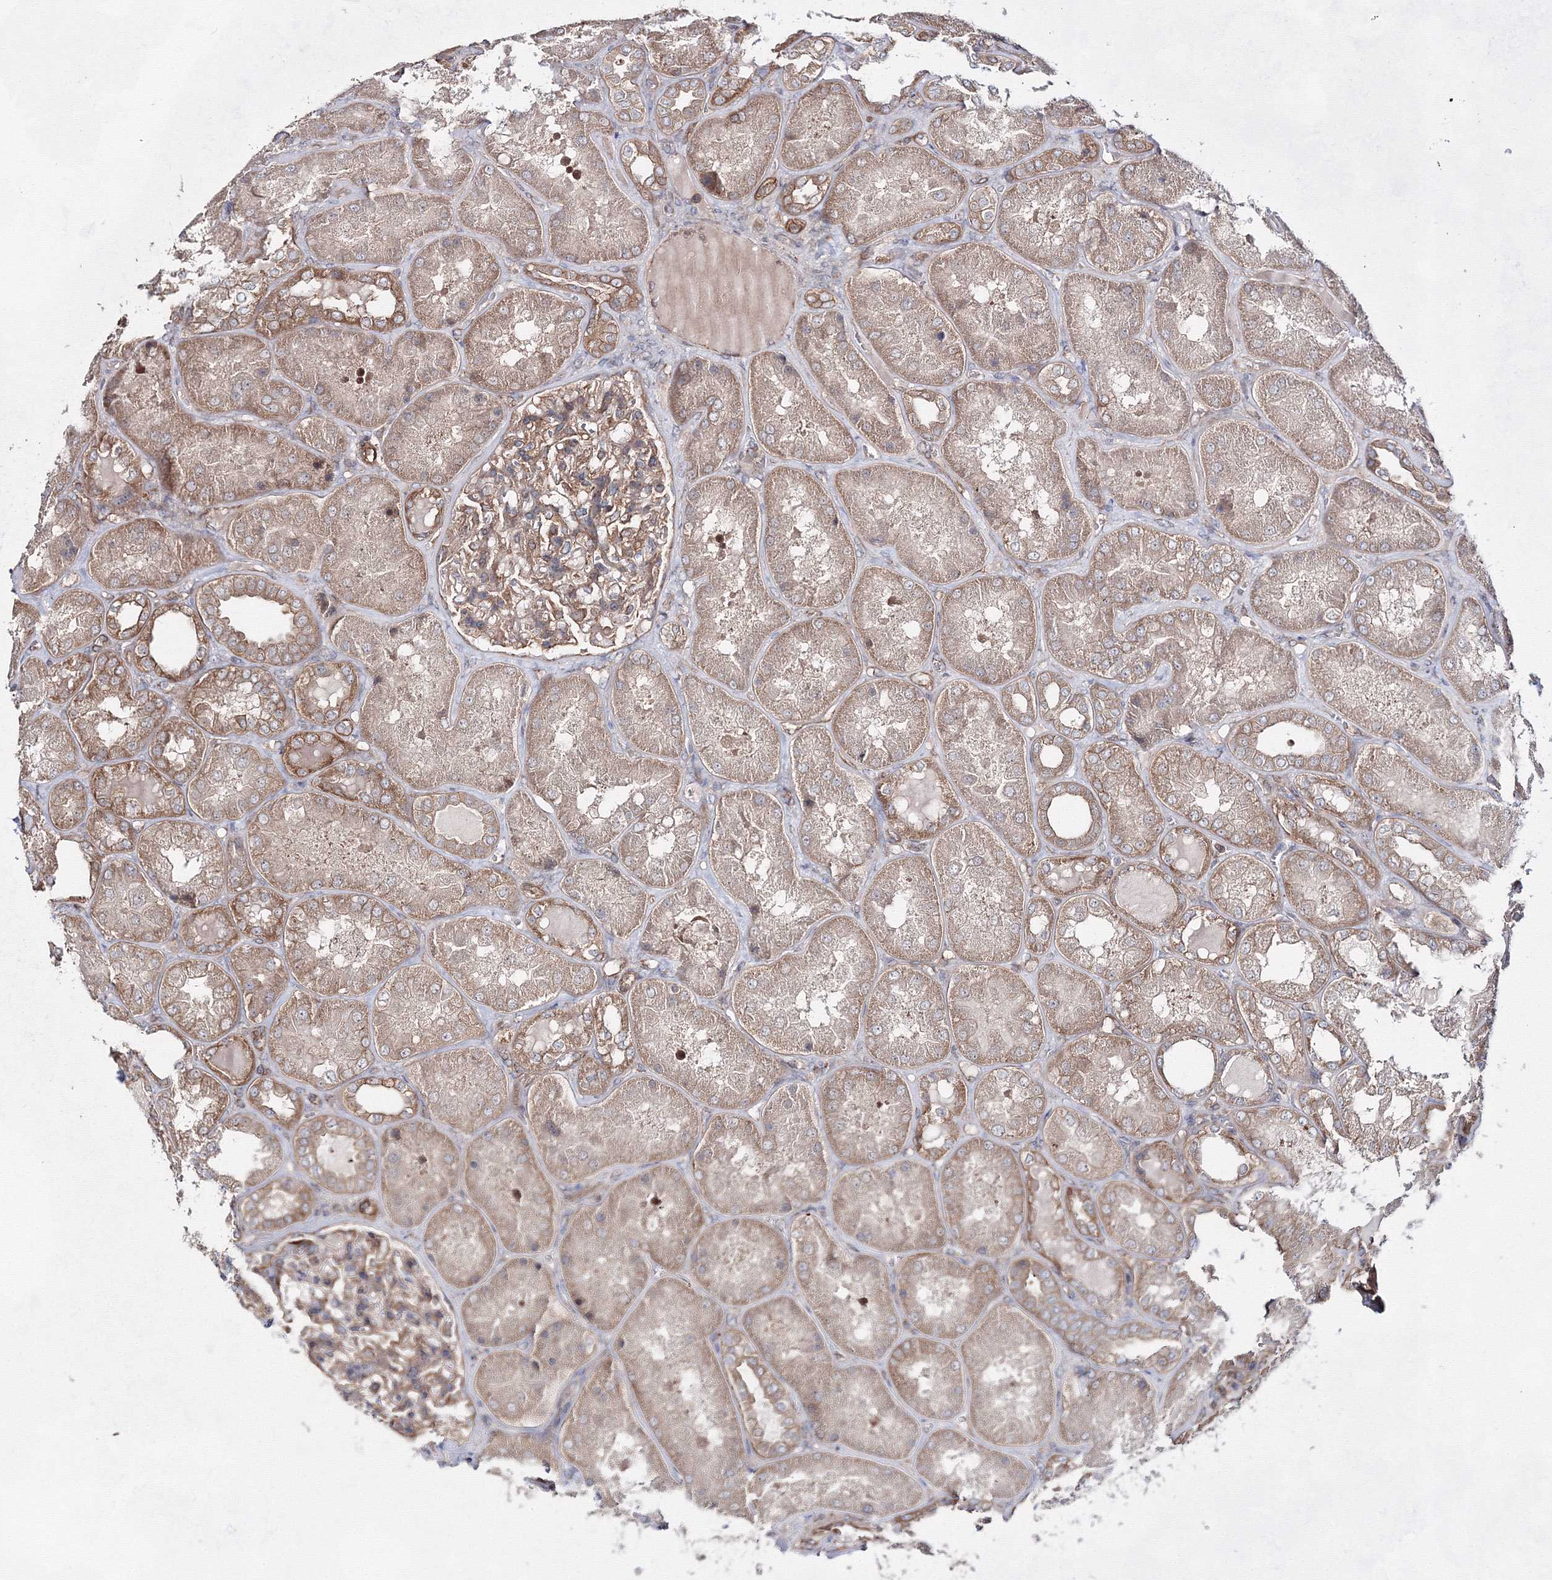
{"staining": {"intensity": "moderate", "quantity": ">75%", "location": "cytoplasmic/membranous"}, "tissue": "kidney", "cell_type": "Cells in glomeruli", "image_type": "normal", "snomed": [{"axis": "morphology", "description": "Normal tissue, NOS"}, {"axis": "topography", "description": "Kidney"}], "caption": "Unremarkable kidney reveals moderate cytoplasmic/membranous positivity in about >75% of cells in glomeruli, visualized by immunohistochemistry.", "gene": "EXOC6", "patient": {"sex": "female", "age": 56}}